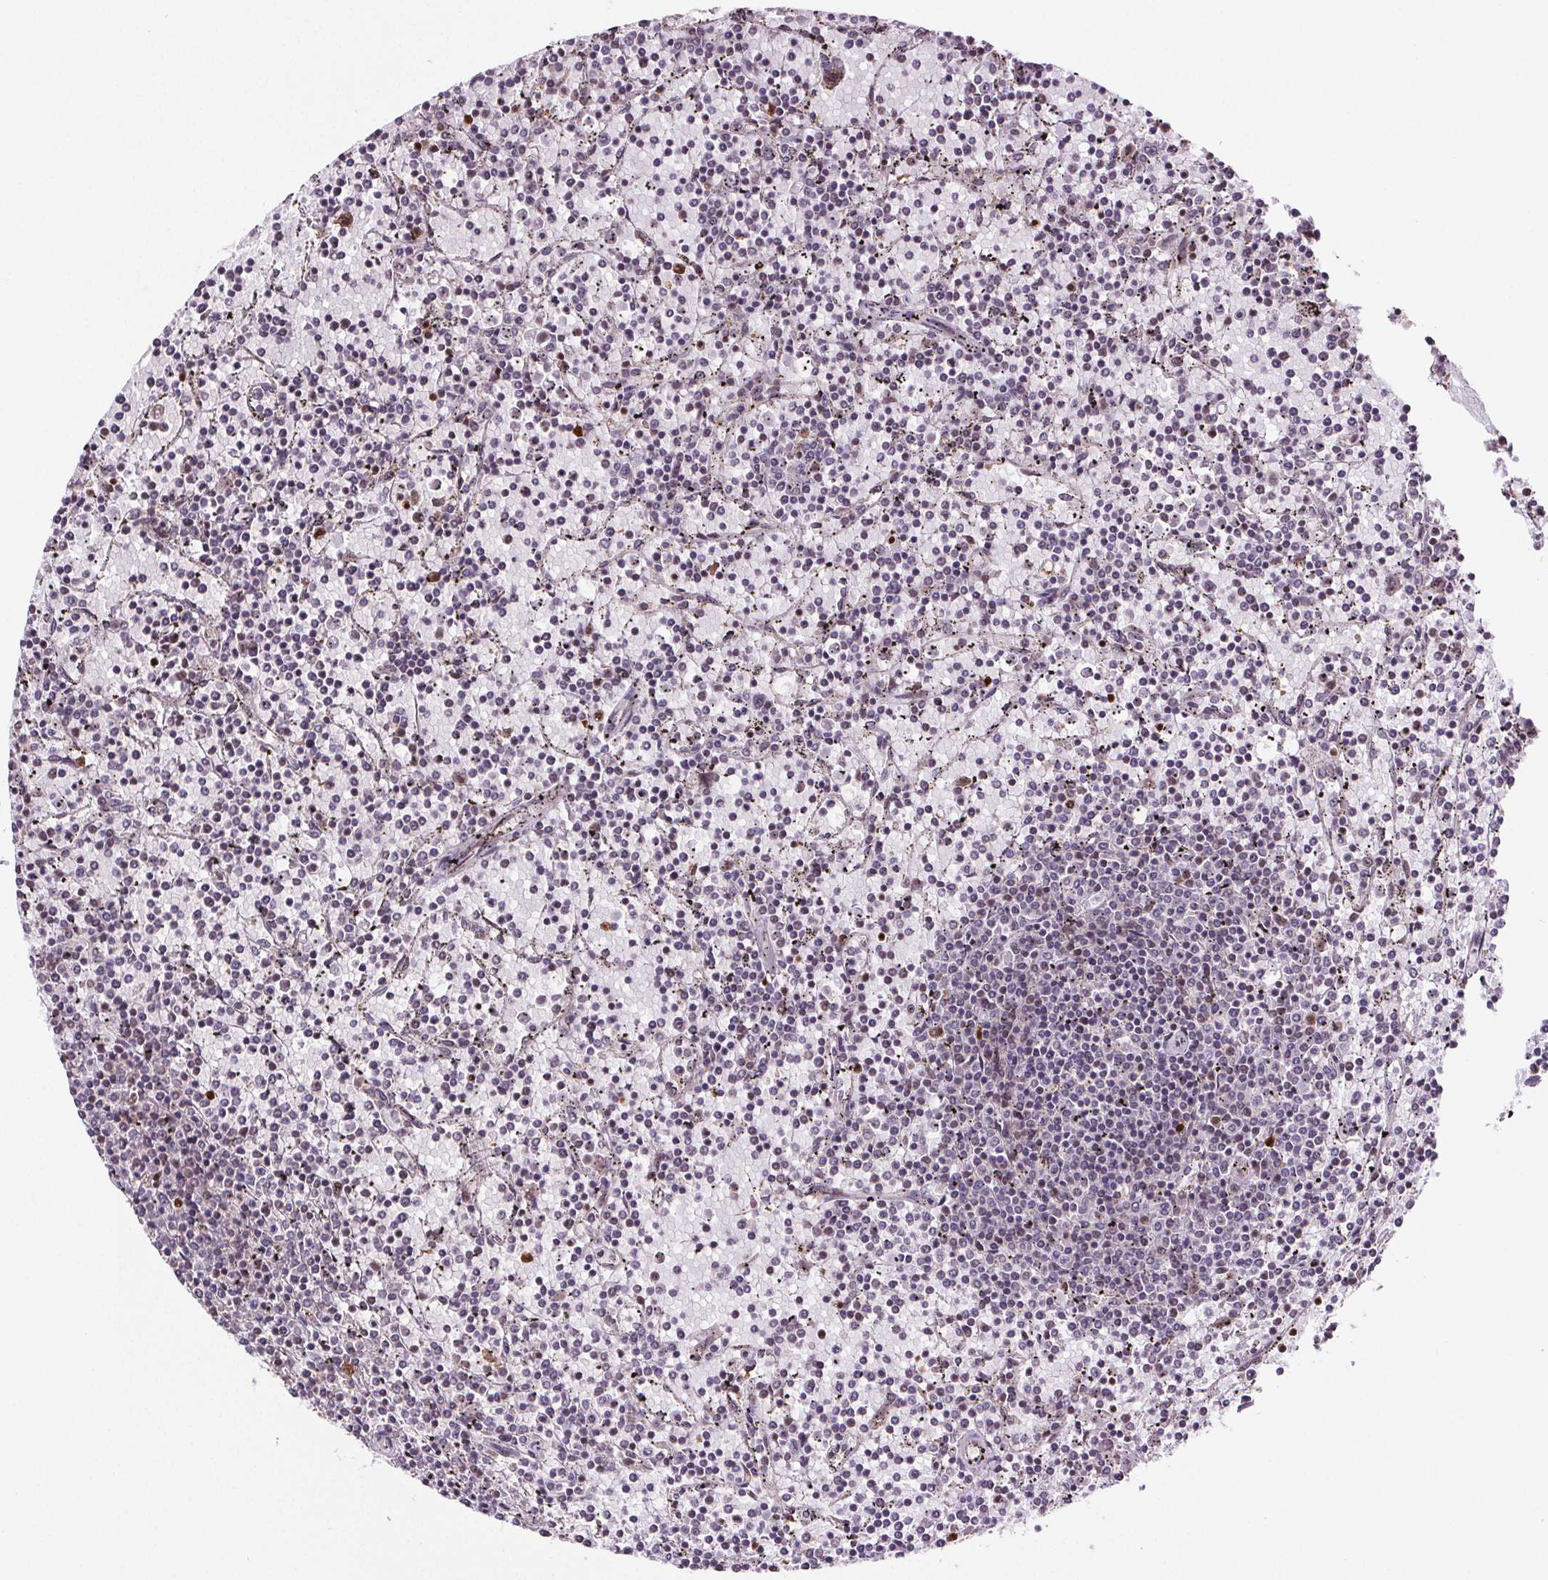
{"staining": {"intensity": "negative", "quantity": "none", "location": "none"}, "tissue": "lymphoma", "cell_type": "Tumor cells", "image_type": "cancer", "snomed": [{"axis": "morphology", "description": "Malignant lymphoma, non-Hodgkin's type, Low grade"}, {"axis": "topography", "description": "Spleen"}], "caption": "An image of human lymphoma is negative for staining in tumor cells. (DAB (3,3'-diaminobenzidine) IHC, high magnification).", "gene": "SUCLA2", "patient": {"sex": "female", "age": 77}}